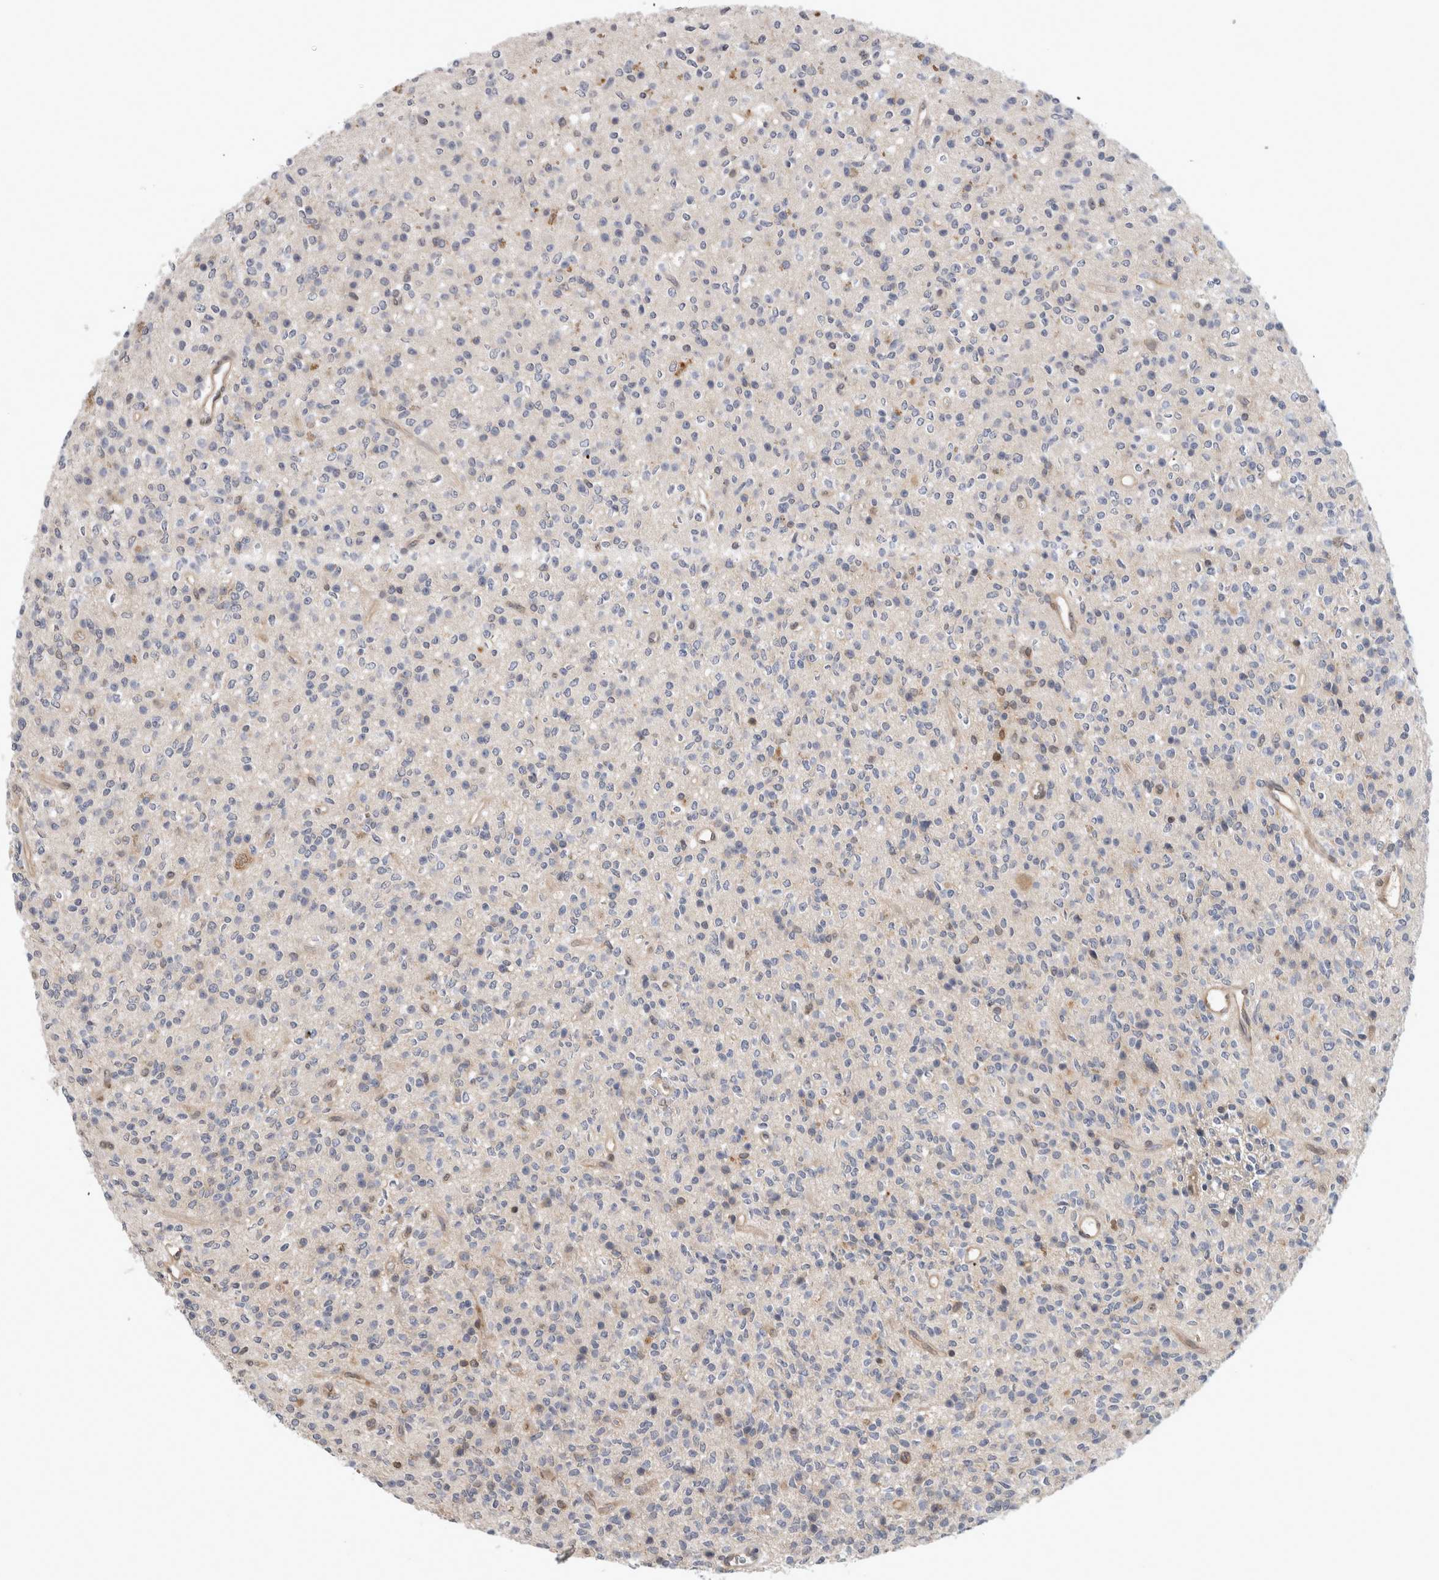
{"staining": {"intensity": "negative", "quantity": "none", "location": "none"}, "tissue": "glioma", "cell_type": "Tumor cells", "image_type": "cancer", "snomed": [{"axis": "morphology", "description": "Glioma, malignant, High grade"}, {"axis": "topography", "description": "Brain"}], "caption": "IHC photomicrograph of high-grade glioma (malignant) stained for a protein (brown), which shows no staining in tumor cells.", "gene": "ASTN2", "patient": {"sex": "male", "age": 34}}